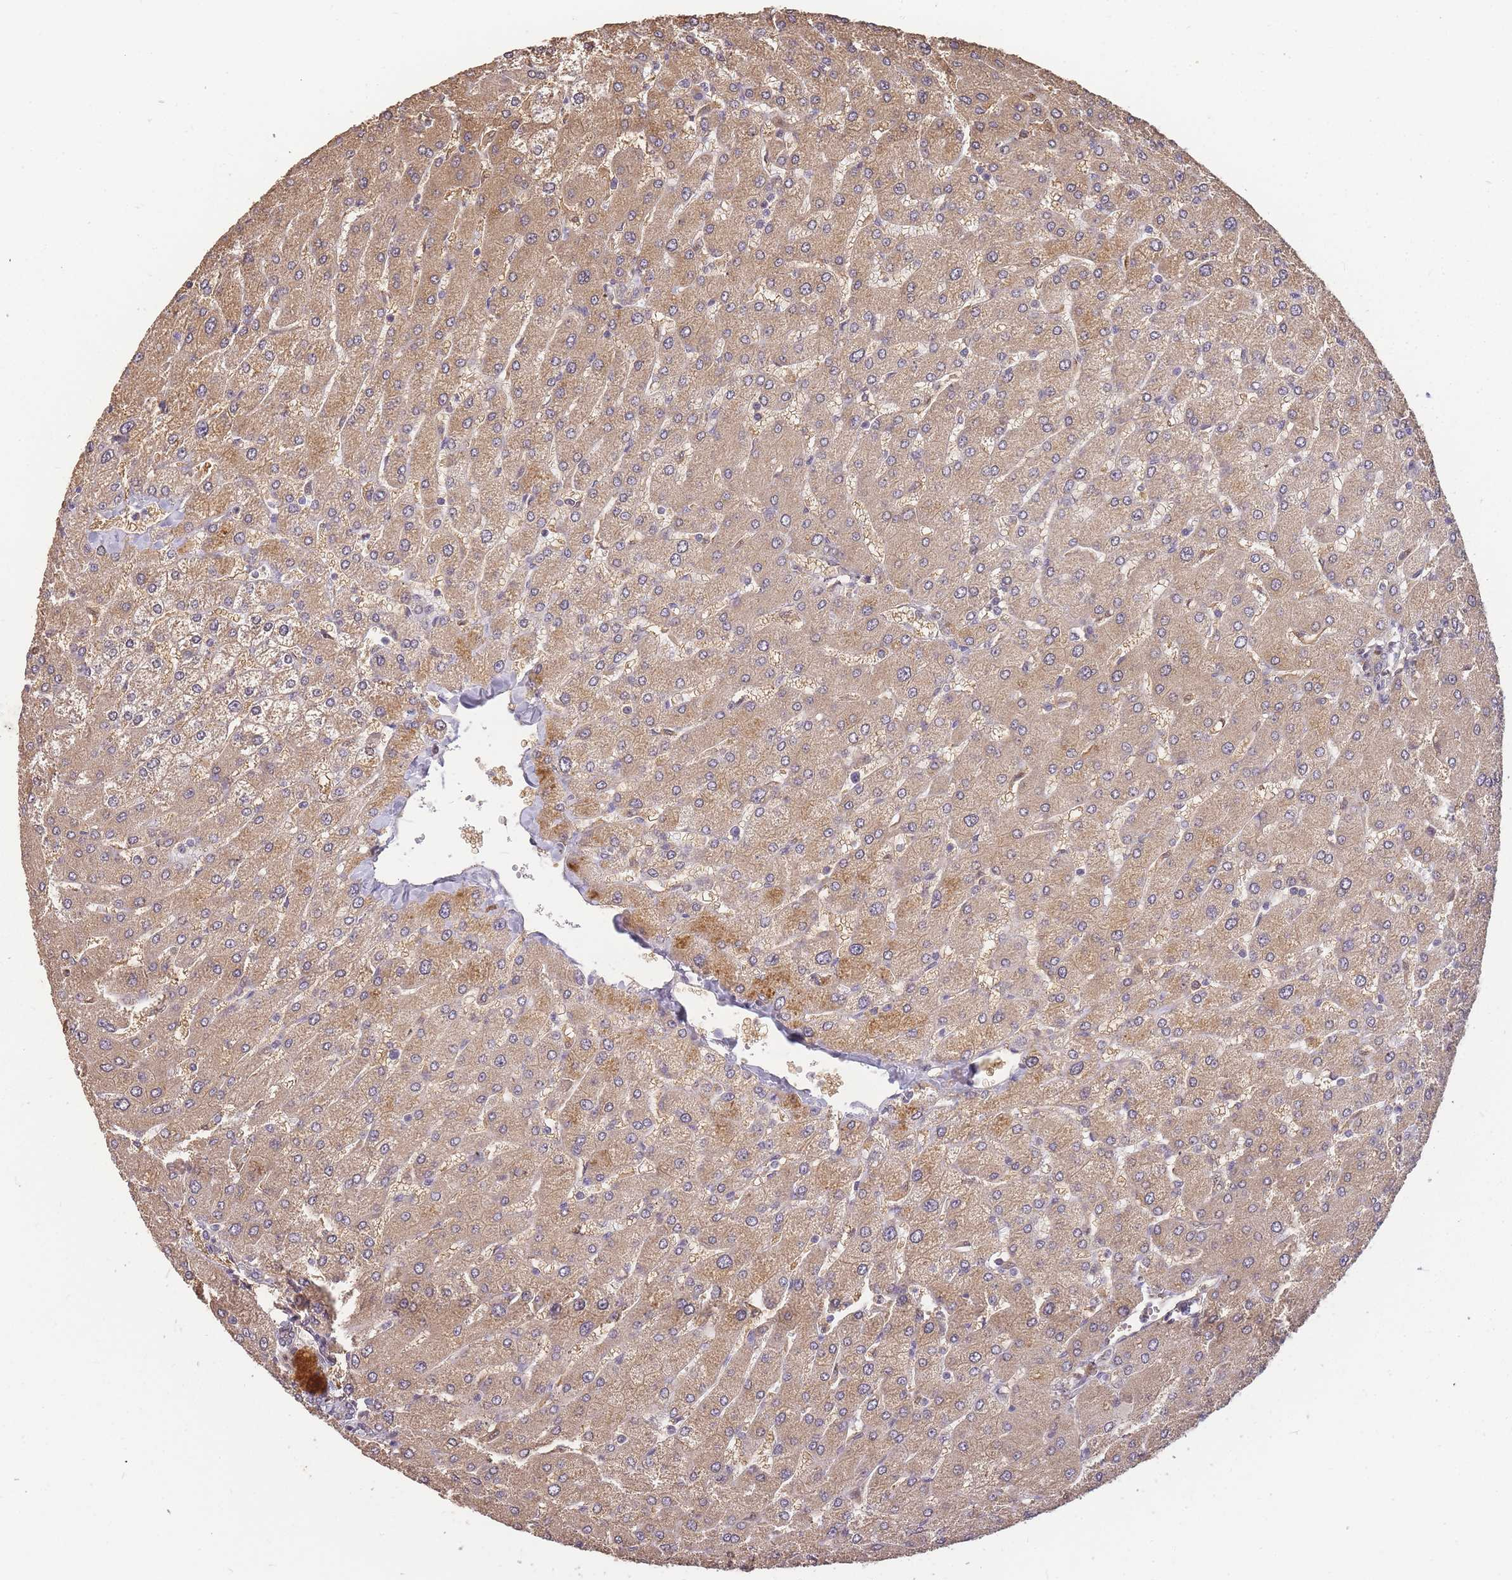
{"staining": {"intensity": "negative", "quantity": "none", "location": "none"}, "tissue": "liver", "cell_type": "Cholangiocytes", "image_type": "normal", "snomed": [{"axis": "morphology", "description": "Normal tissue, NOS"}, {"axis": "topography", "description": "Liver"}], "caption": "IHC photomicrograph of unremarkable human liver stained for a protein (brown), which demonstrates no staining in cholangiocytes.", "gene": "CDKN2AIPNL", "patient": {"sex": "male", "age": 55}}